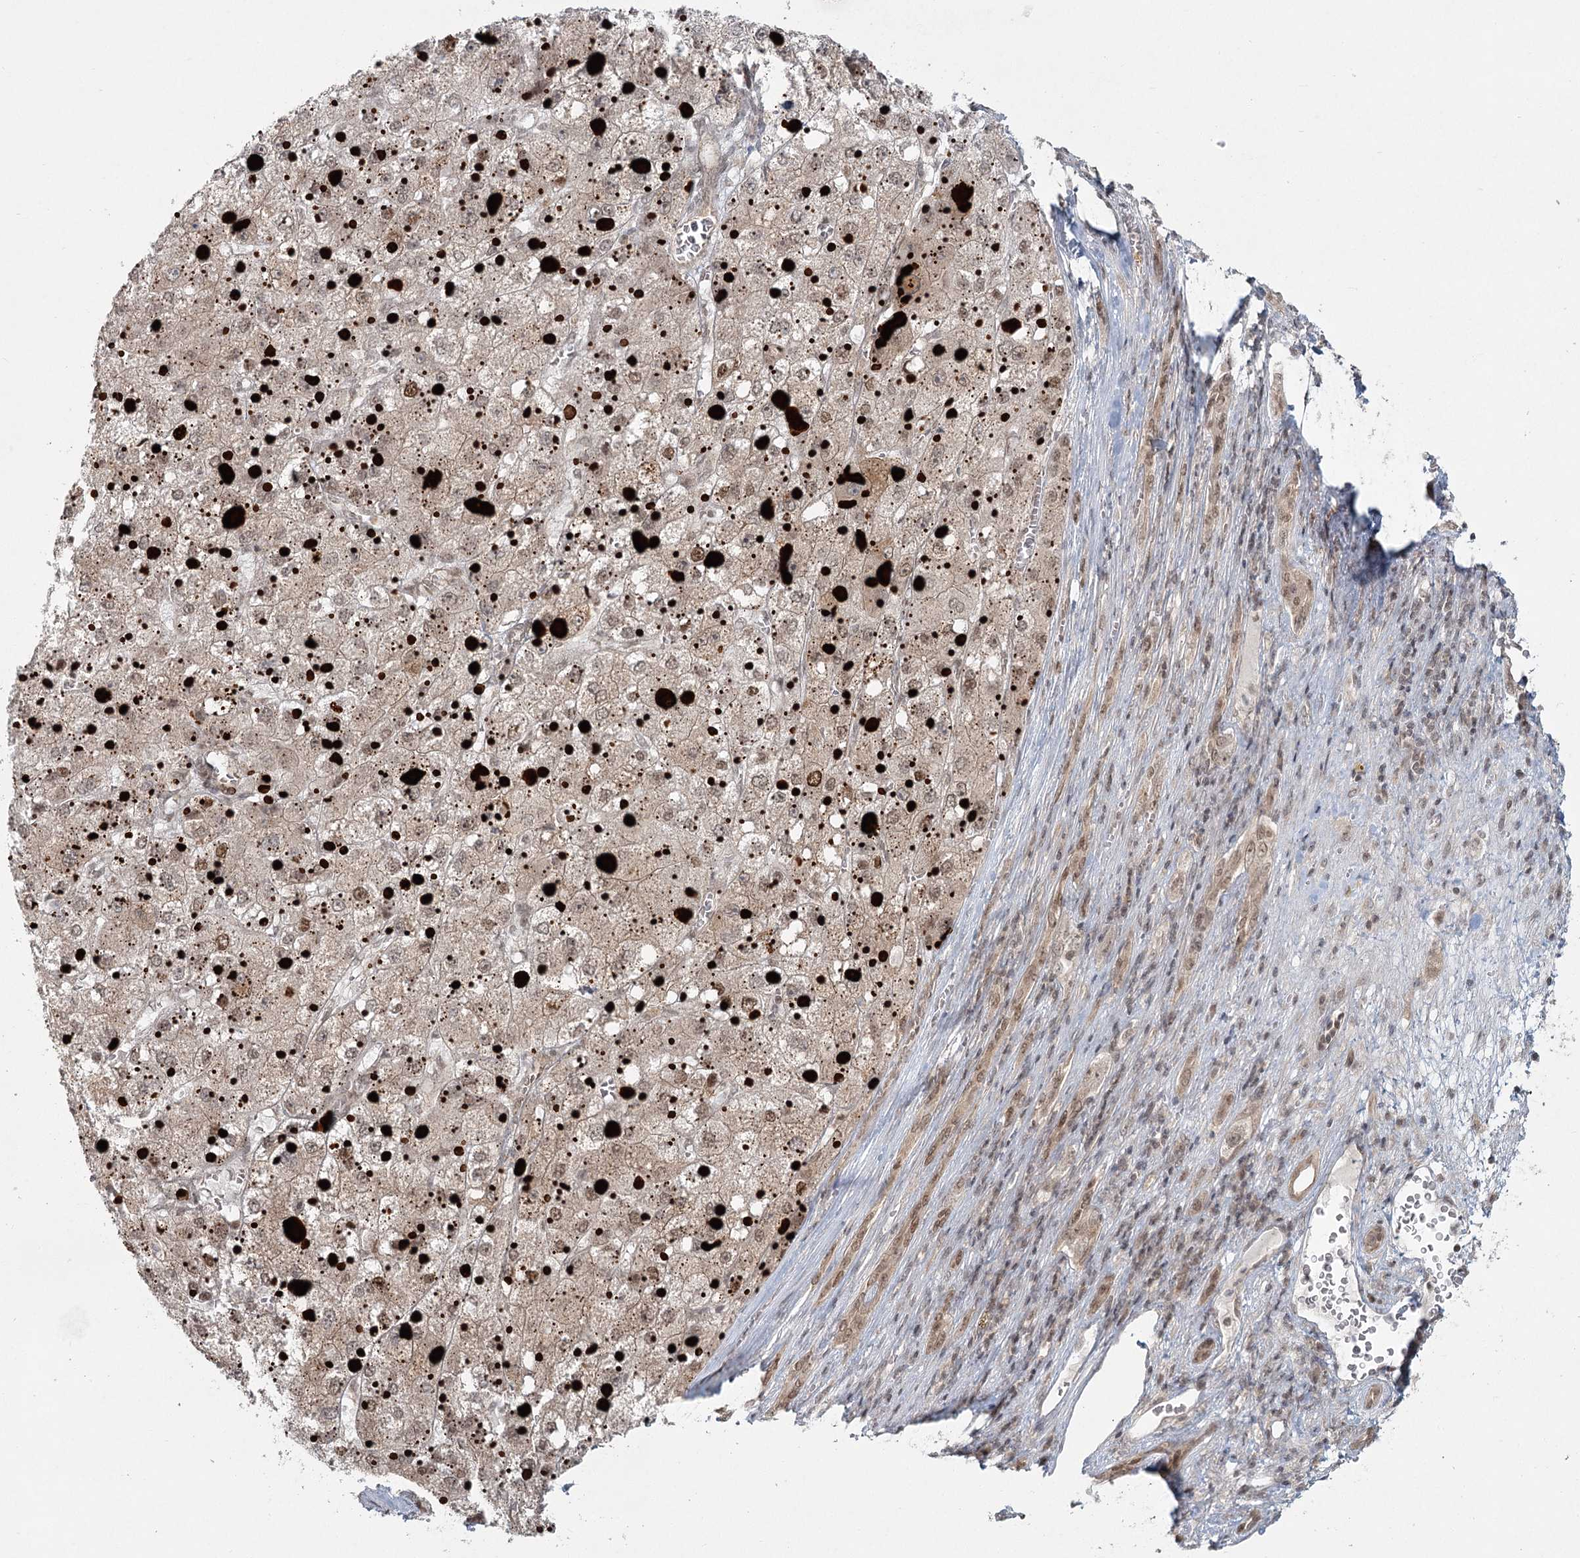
{"staining": {"intensity": "weak", "quantity": "25%-75%", "location": "nuclear"}, "tissue": "liver cancer", "cell_type": "Tumor cells", "image_type": "cancer", "snomed": [{"axis": "morphology", "description": "Carcinoma, Hepatocellular, NOS"}, {"axis": "topography", "description": "Liver"}], "caption": "High-magnification brightfield microscopy of liver hepatocellular carcinoma stained with DAB (3,3'-diaminobenzidine) (brown) and counterstained with hematoxylin (blue). tumor cells exhibit weak nuclear positivity is identified in about25%-75% of cells. The protein of interest is shown in brown color, while the nuclei are stained blue.", "gene": "R3HCC1L", "patient": {"sex": "female", "age": 73}}